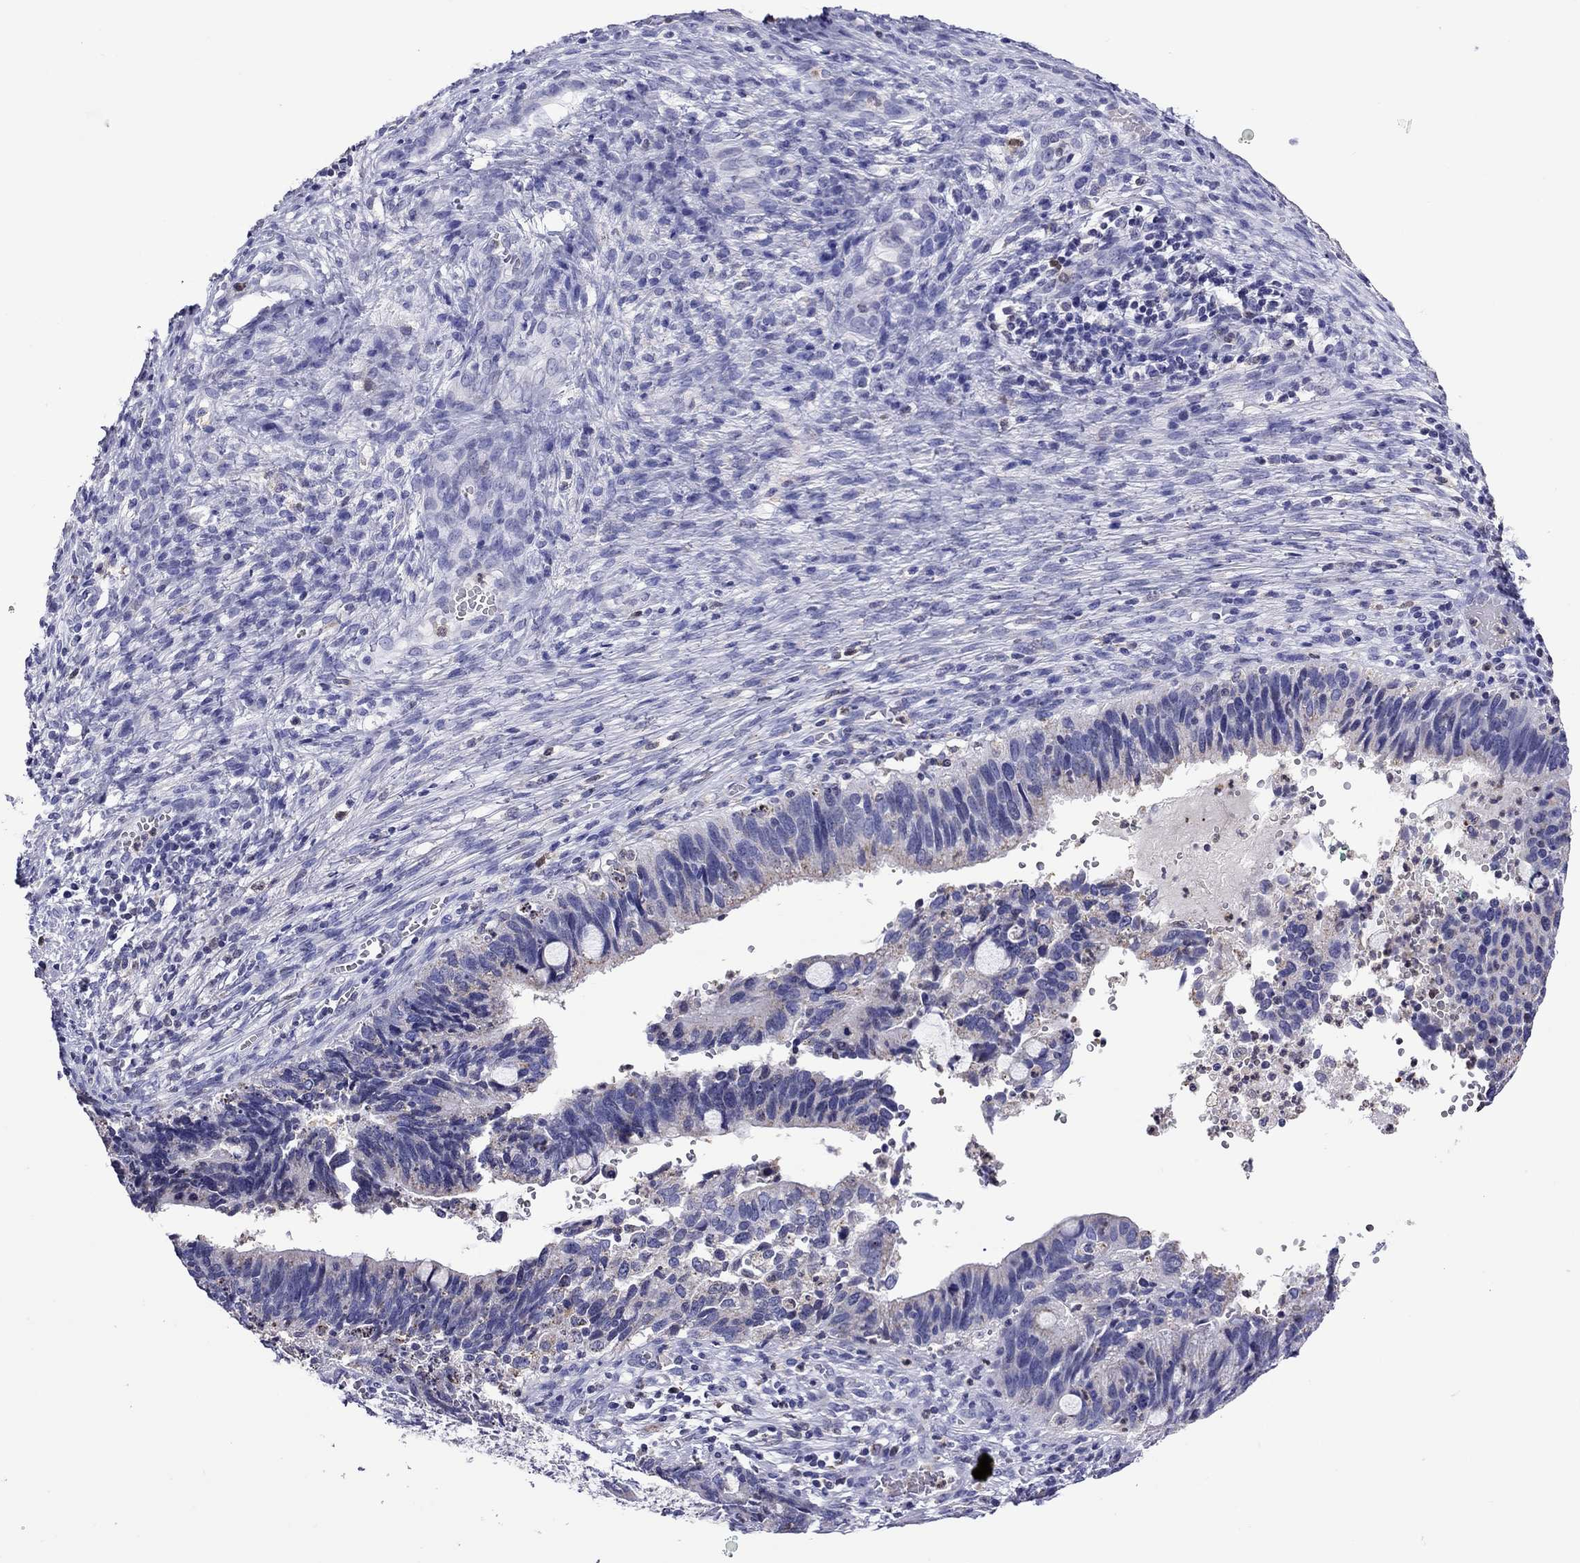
{"staining": {"intensity": "negative", "quantity": "none", "location": "none"}, "tissue": "cervical cancer", "cell_type": "Tumor cells", "image_type": "cancer", "snomed": [{"axis": "morphology", "description": "Adenocarcinoma, NOS"}, {"axis": "topography", "description": "Cervix"}], "caption": "This is an IHC micrograph of human adenocarcinoma (cervical). There is no expression in tumor cells.", "gene": "SCG2", "patient": {"sex": "female", "age": 42}}